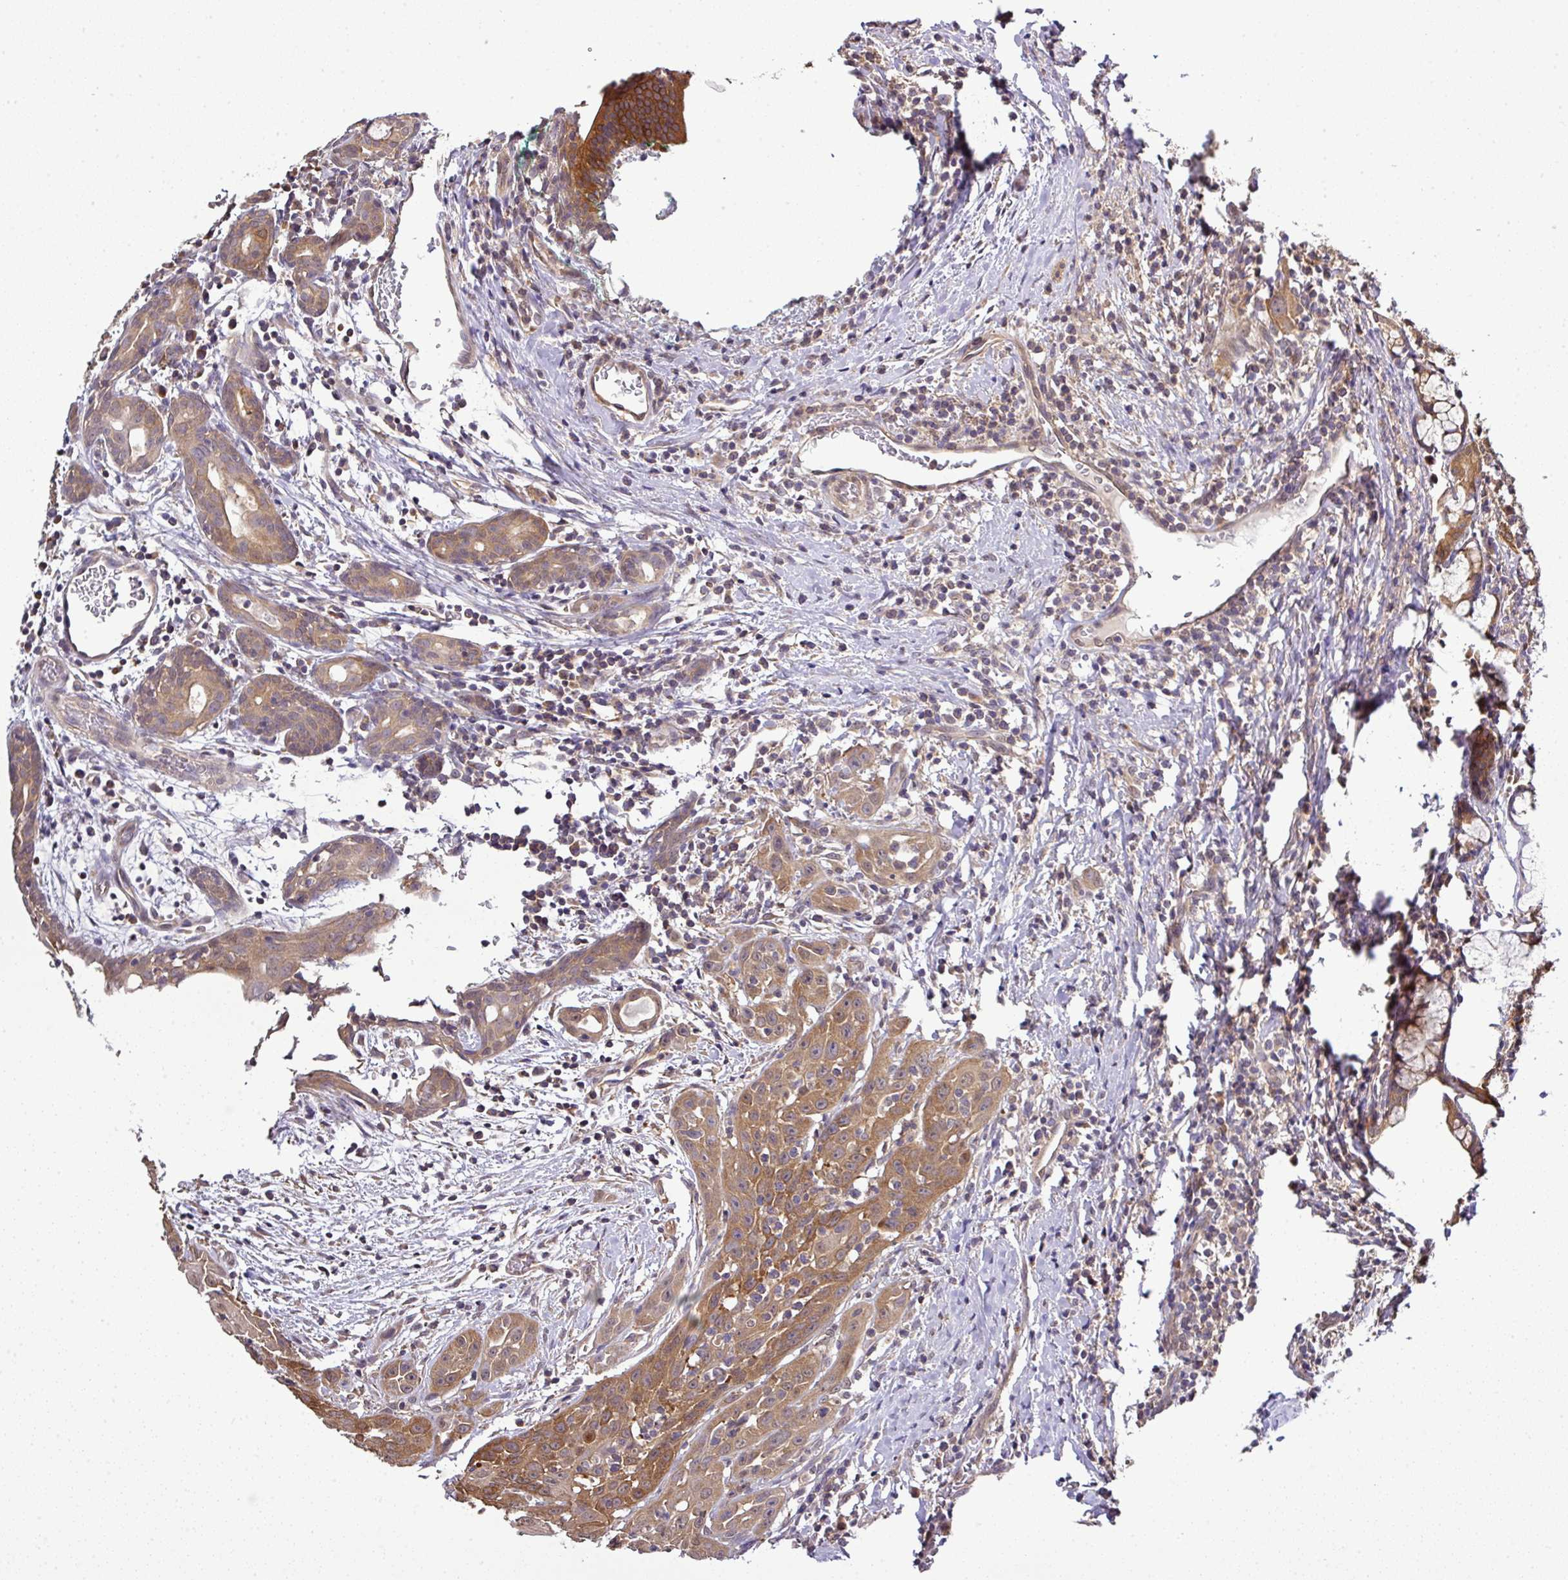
{"staining": {"intensity": "moderate", "quantity": ">75%", "location": "cytoplasmic/membranous"}, "tissue": "head and neck cancer", "cell_type": "Tumor cells", "image_type": "cancer", "snomed": [{"axis": "morphology", "description": "Squamous cell carcinoma, NOS"}, {"axis": "topography", "description": "Oral tissue"}, {"axis": "topography", "description": "Head-Neck"}], "caption": "Protein expression by IHC reveals moderate cytoplasmic/membranous positivity in about >75% of tumor cells in head and neck cancer.", "gene": "TMEM107", "patient": {"sex": "female", "age": 50}}